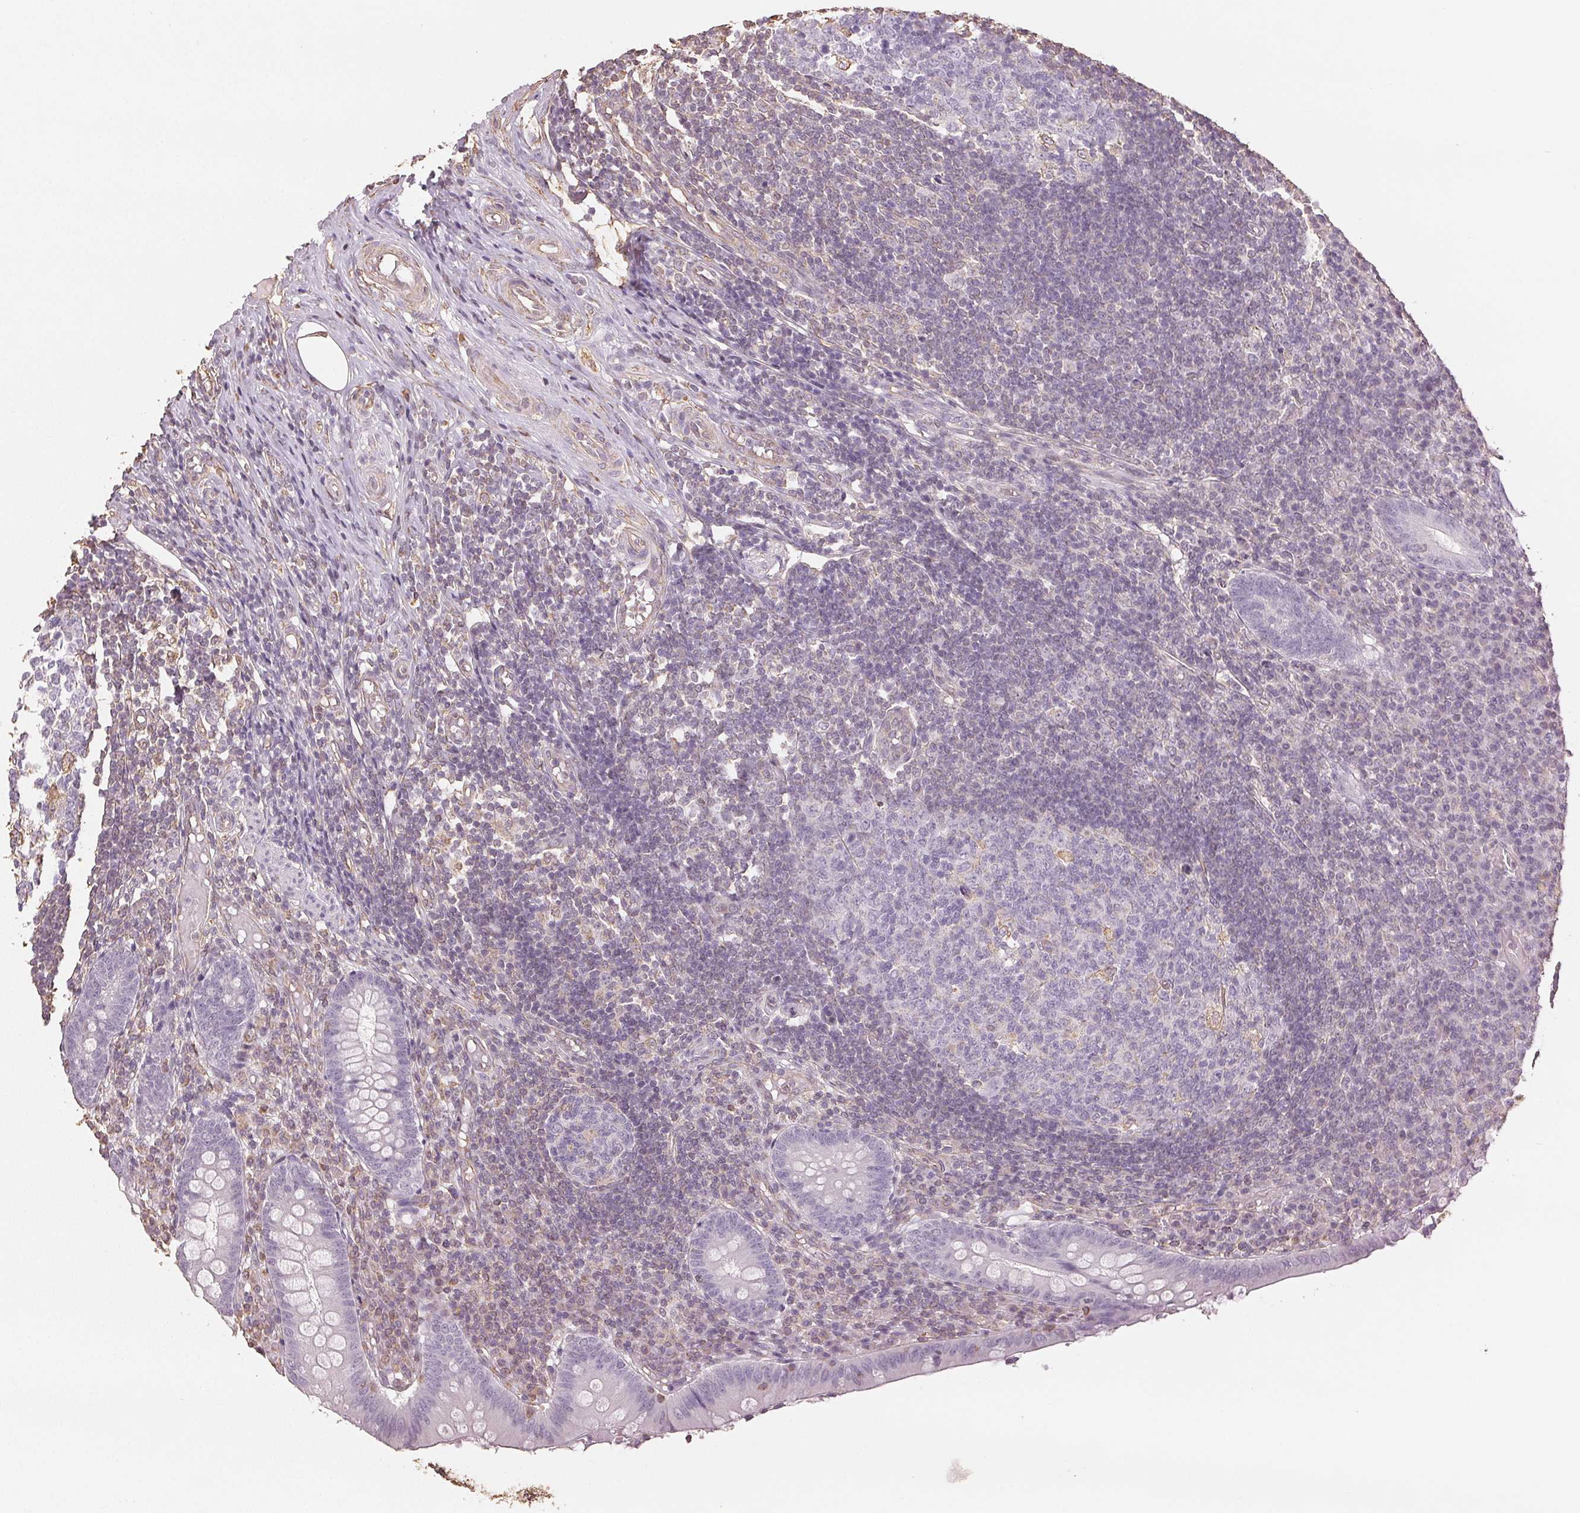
{"staining": {"intensity": "negative", "quantity": "none", "location": "none"}, "tissue": "appendix", "cell_type": "Glandular cells", "image_type": "normal", "snomed": [{"axis": "morphology", "description": "Normal tissue, NOS"}, {"axis": "topography", "description": "Appendix"}], "caption": "Appendix stained for a protein using immunohistochemistry (IHC) exhibits no staining glandular cells.", "gene": "COL7A1", "patient": {"sex": "male", "age": 18}}